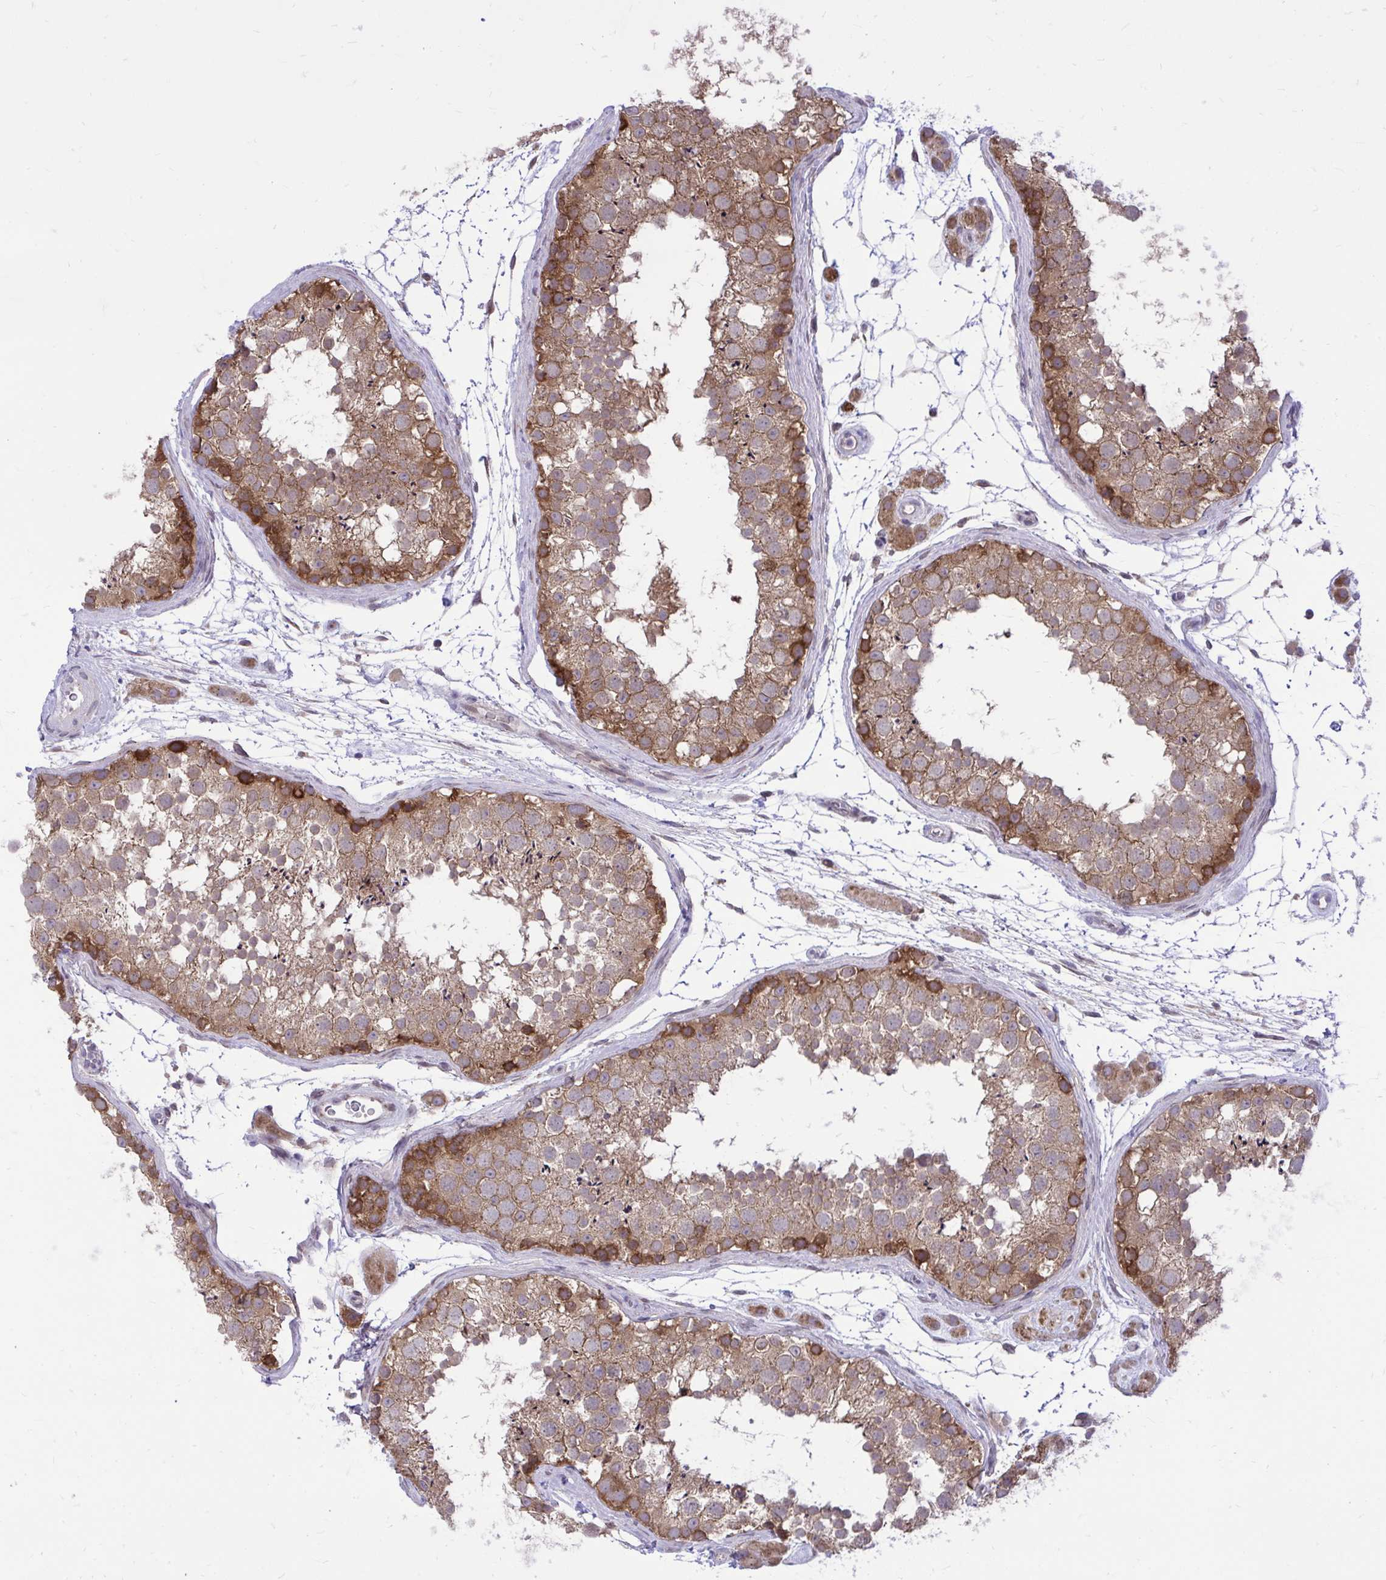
{"staining": {"intensity": "moderate", "quantity": "25%-75%", "location": "cytoplasmic/membranous"}, "tissue": "testis", "cell_type": "Cells in seminiferous ducts", "image_type": "normal", "snomed": [{"axis": "morphology", "description": "Normal tissue, NOS"}, {"axis": "topography", "description": "Testis"}], "caption": "An immunohistochemistry (IHC) photomicrograph of normal tissue is shown. Protein staining in brown highlights moderate cytoplasmic/membranous positivity in testis within cells in seminiferous ducts. The staining is performed using DAB brown chromogen to label protein expression. The nuclei are counter-stained blue using hematoxylin.", "gene": "CEACAM18", "patient": {"sex": "male", "age": 41}}